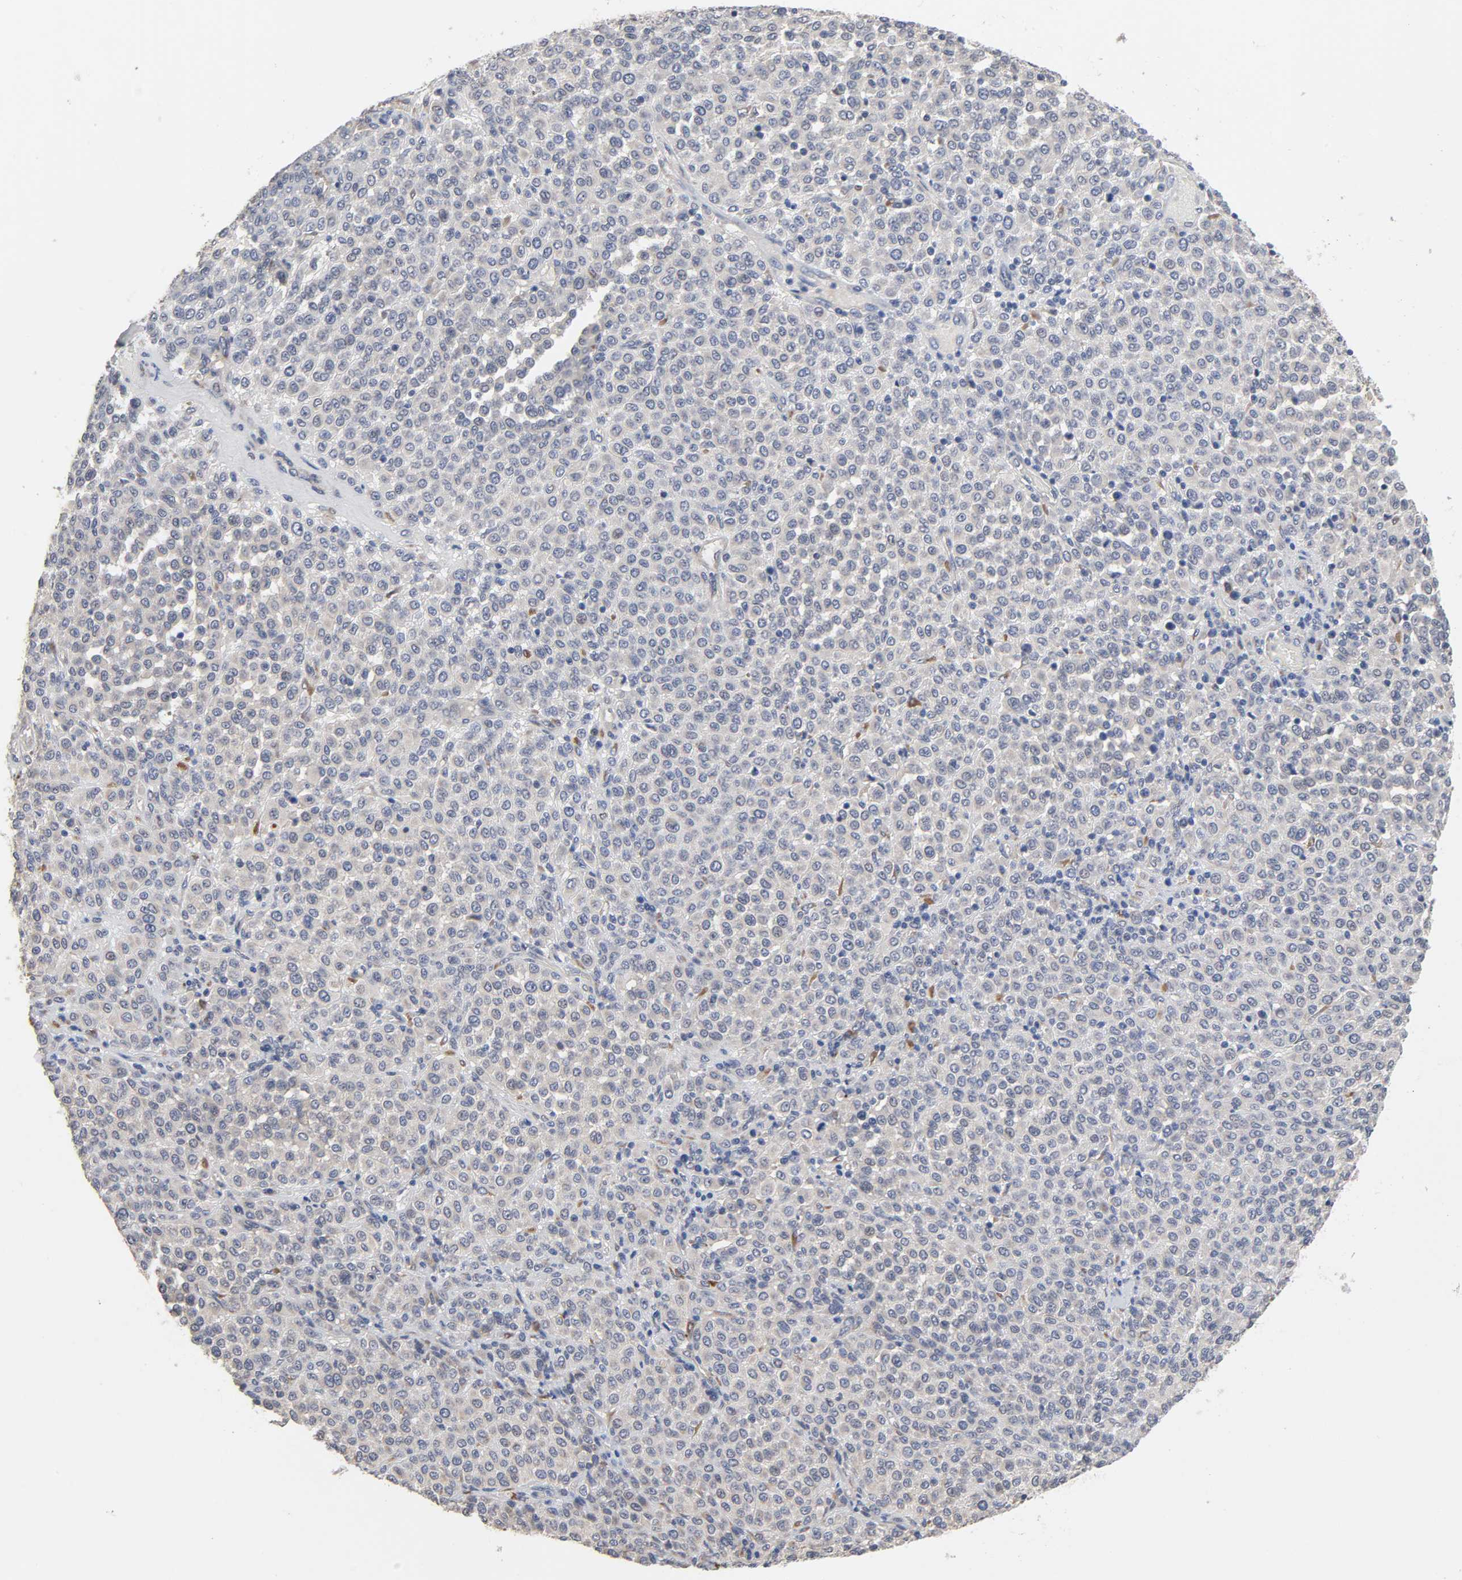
{"staining": {"intensity": "negative", "quantity": "none", "location": "none"}, "tissue": "melanoma", "cell_type": "Tumor cells", "image_type": "cancer", "snomed": [{"axis": "morphology", "description": "Malignant melanoma, Metastatic site"}, {"axis": "topography", "description": "Pancreas"}], "caption": "IHC of human melanoma reveals no staining in tumor cells.", "gene": "HDLBP", "patient": {"sex": "female", "age": 30}}